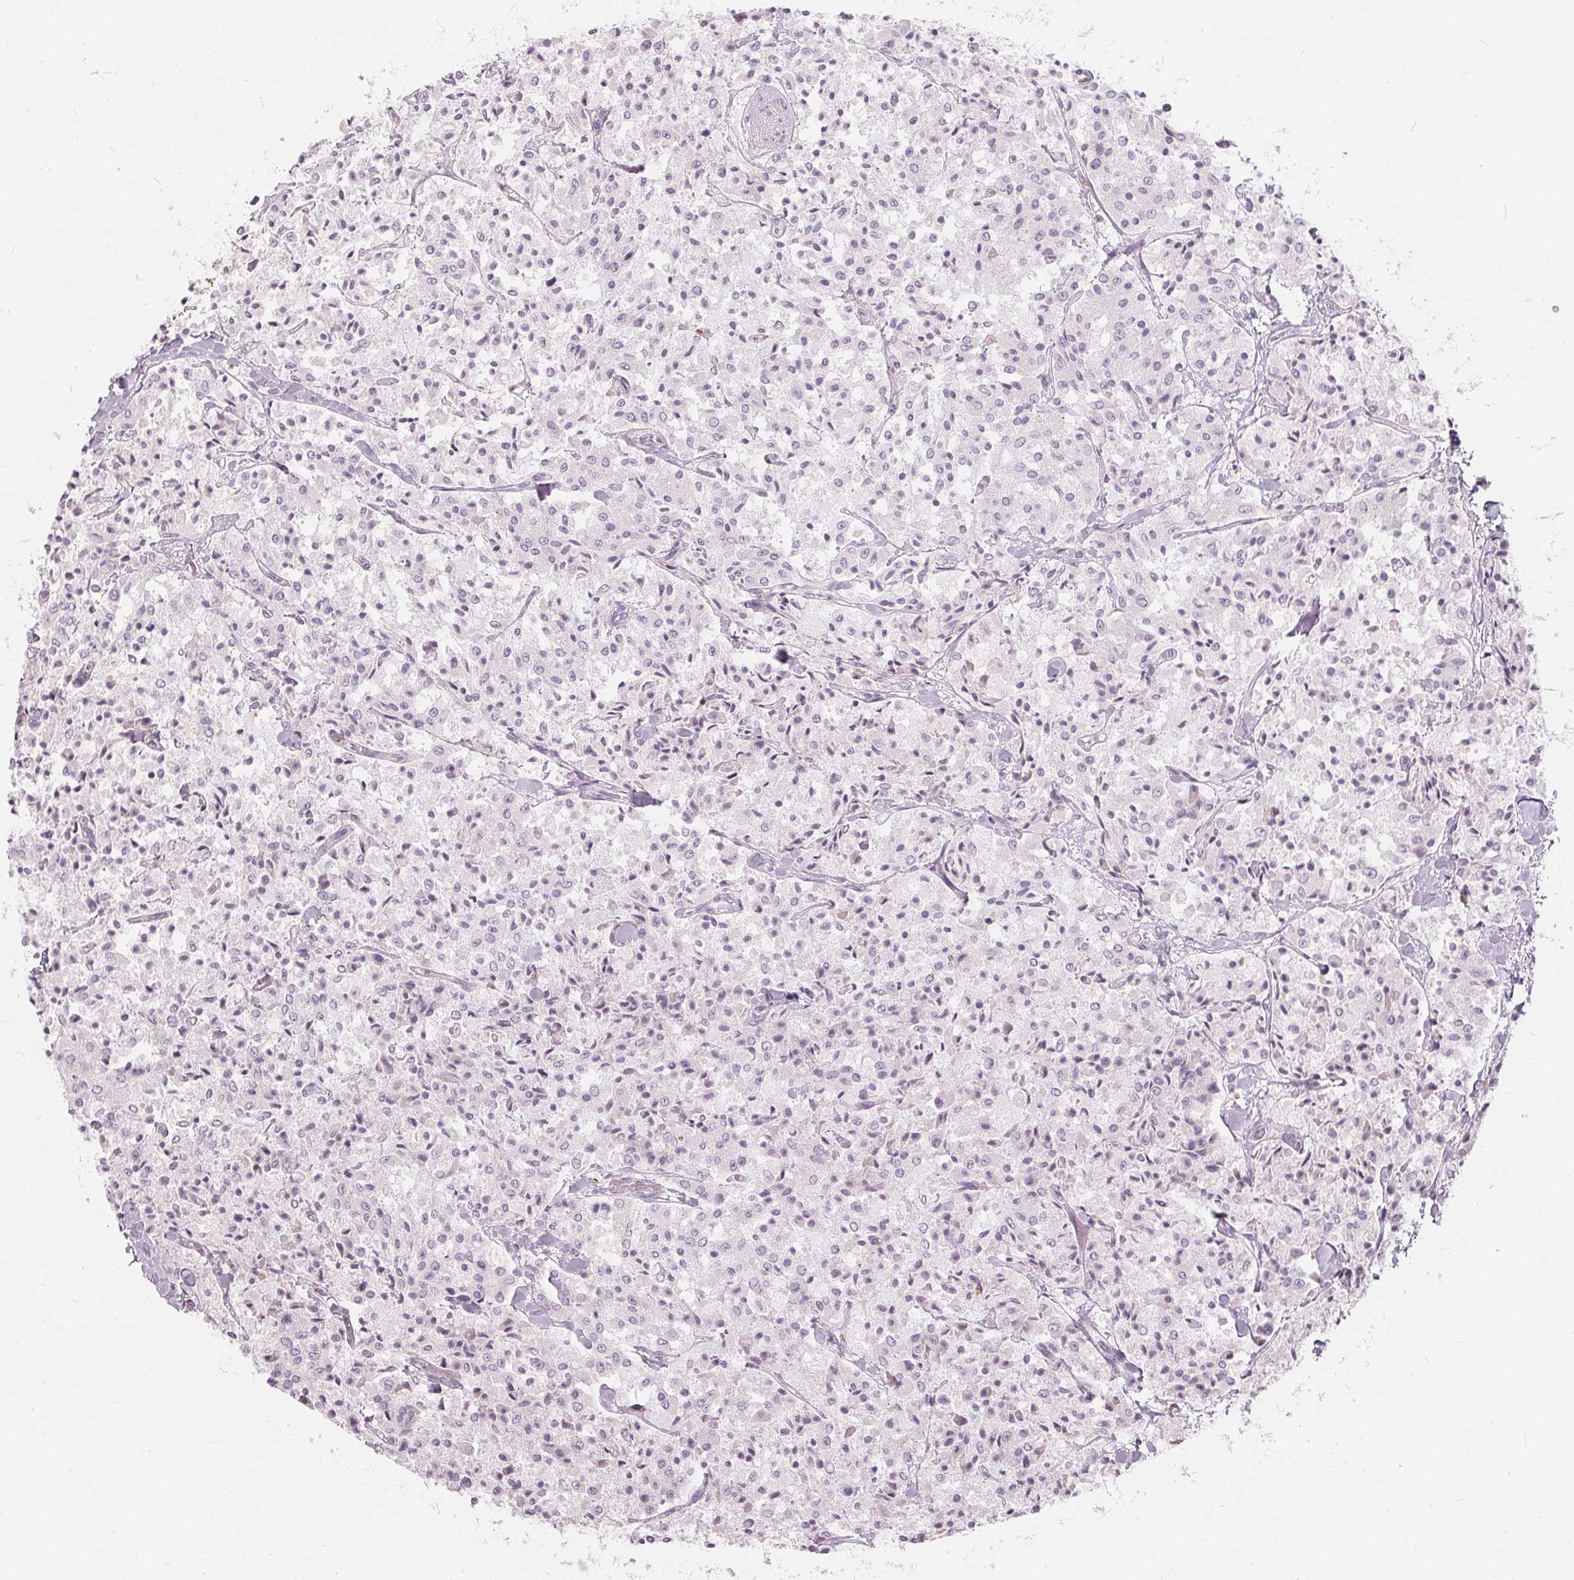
{"staining": {"intensity": "negative", "quantity": "none", "location": "none"}, "tissue": "carcinoid", "cell_type": "Tumor cells", "image_type": "cancer", "snomed": [{"axis": "morphology", "description": "Carcinoid, malignant, NOS"}, {"axis": "topography", "description": "Lung"}], "caption": "Carcinoid was stained to show a protein in brown. There is no significant positivity in tumor cells.", "gene": "HOPX", "patient": {"sex": "male", "age": 71}}